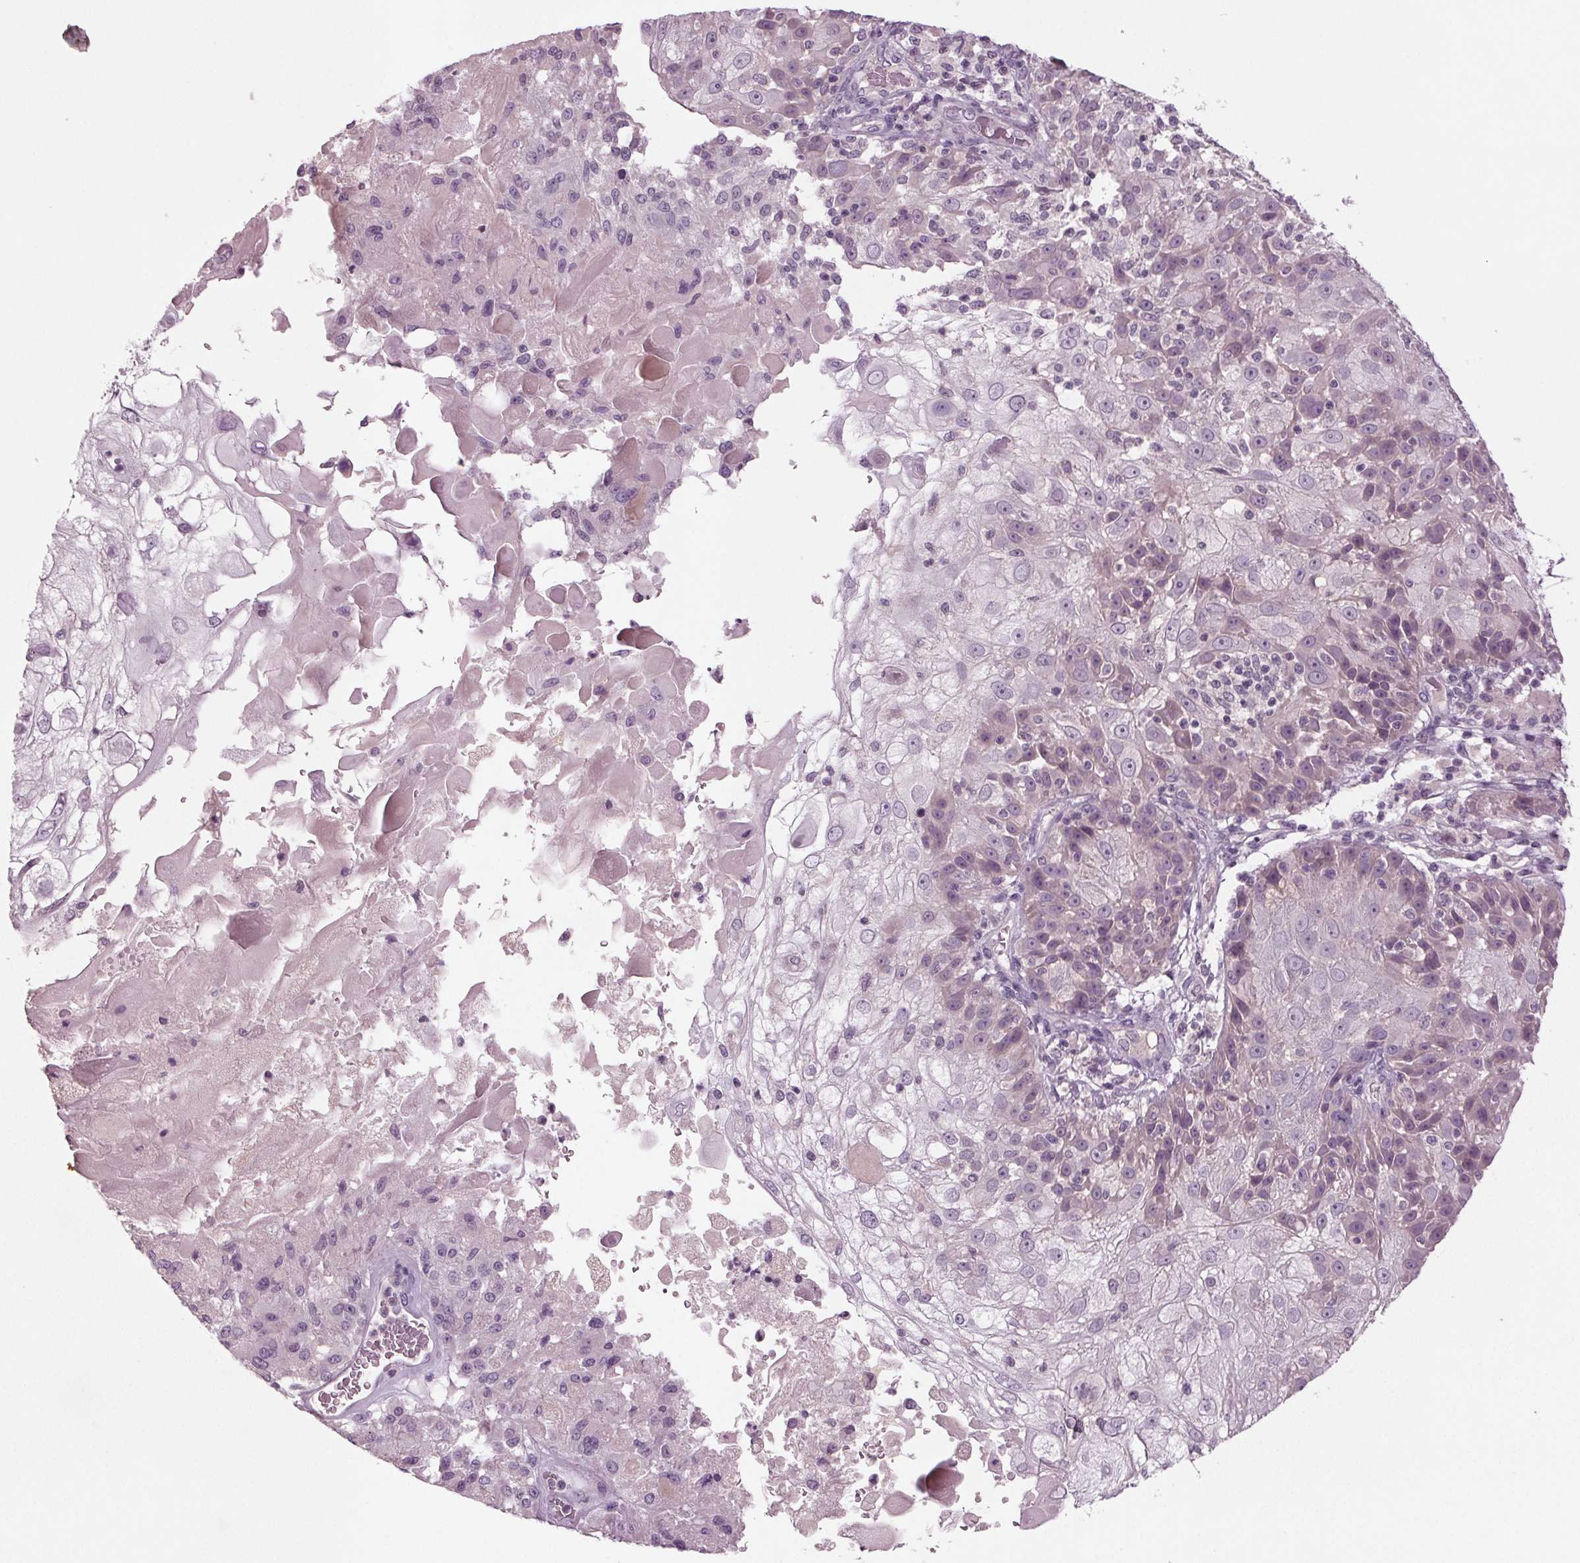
{"staining": {"intensity": "negative", "quantity": "none", "location": "none"}, "tissue": "skin cancer", "cell_type": "Tumor cells", "image_type": "cancer", "snomed": [{"axis": "morphology", "description": "Normal tissue, NOS"}, {"axis": "morphology", "description": "Squamous cell carcinoma, NOS"}, {"axis": "topography", "description": "Skin"}], "caption": "The photomicrograph displays no staining of tumor cells in skin squamous cell carcinoma.", "gene": "BHLHE22", "patient": {"sex": "female", "age": 83}}